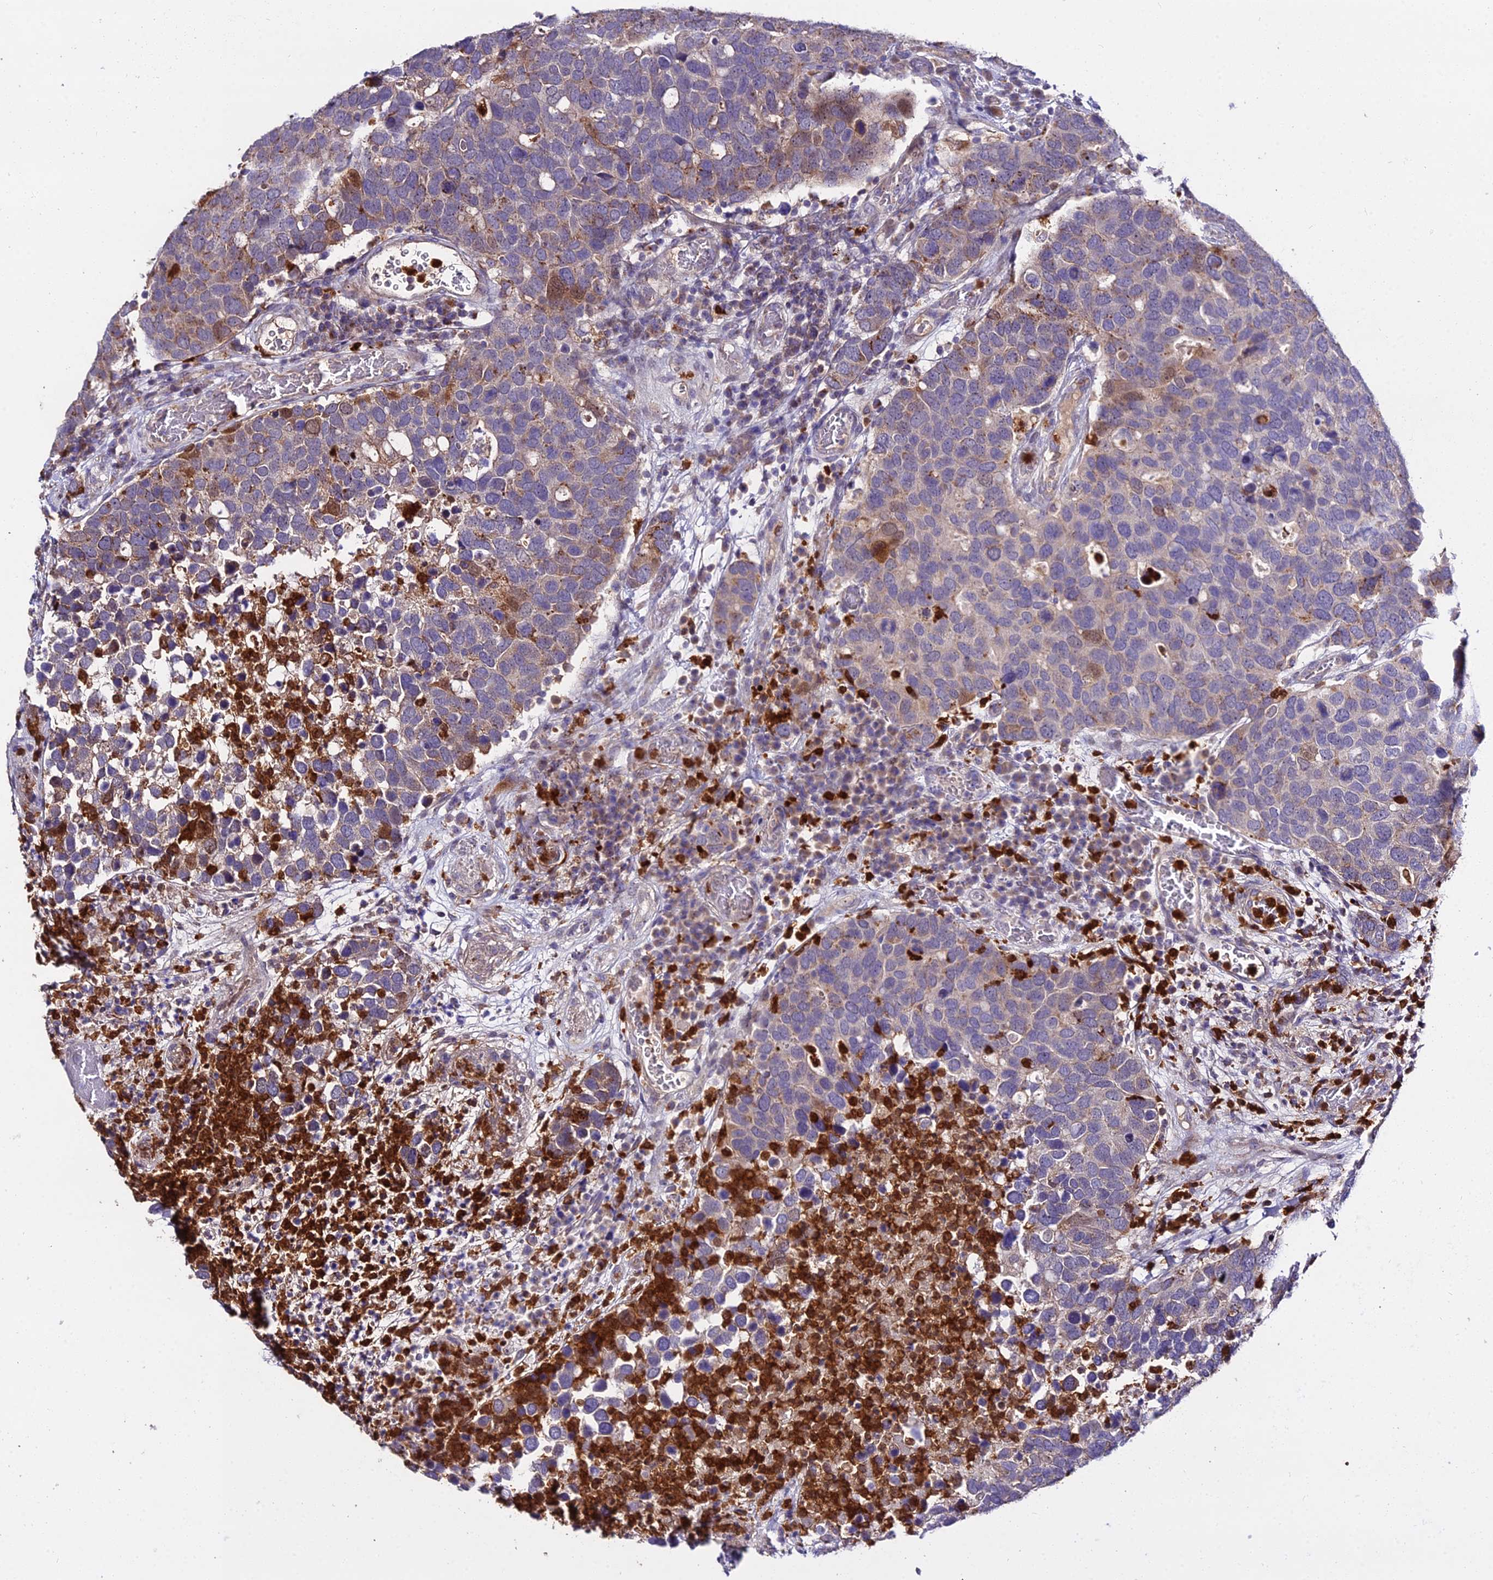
{"staining": {"intensity": "moderate", "quantity": "<25%", "location": "cytoplasmic/membranous"}, "tissue": "breast cancer", "cell_type": "Tumor cells", "image_type": "cancer", "snomed": [{"axis": "morphology", "description": "Duct carcinoma"}, {"axis": "topography", "description": "Breast"}], "caption": "Immunohistochemical staining of human breast infiltrating ductal carcinoma demonstrates low levels of moderate cytoplasmic/membranous protein staining in approximately <25% of tumor cells.", "gene": "EID2", "patient": {"sex": "female", "age": 83}}